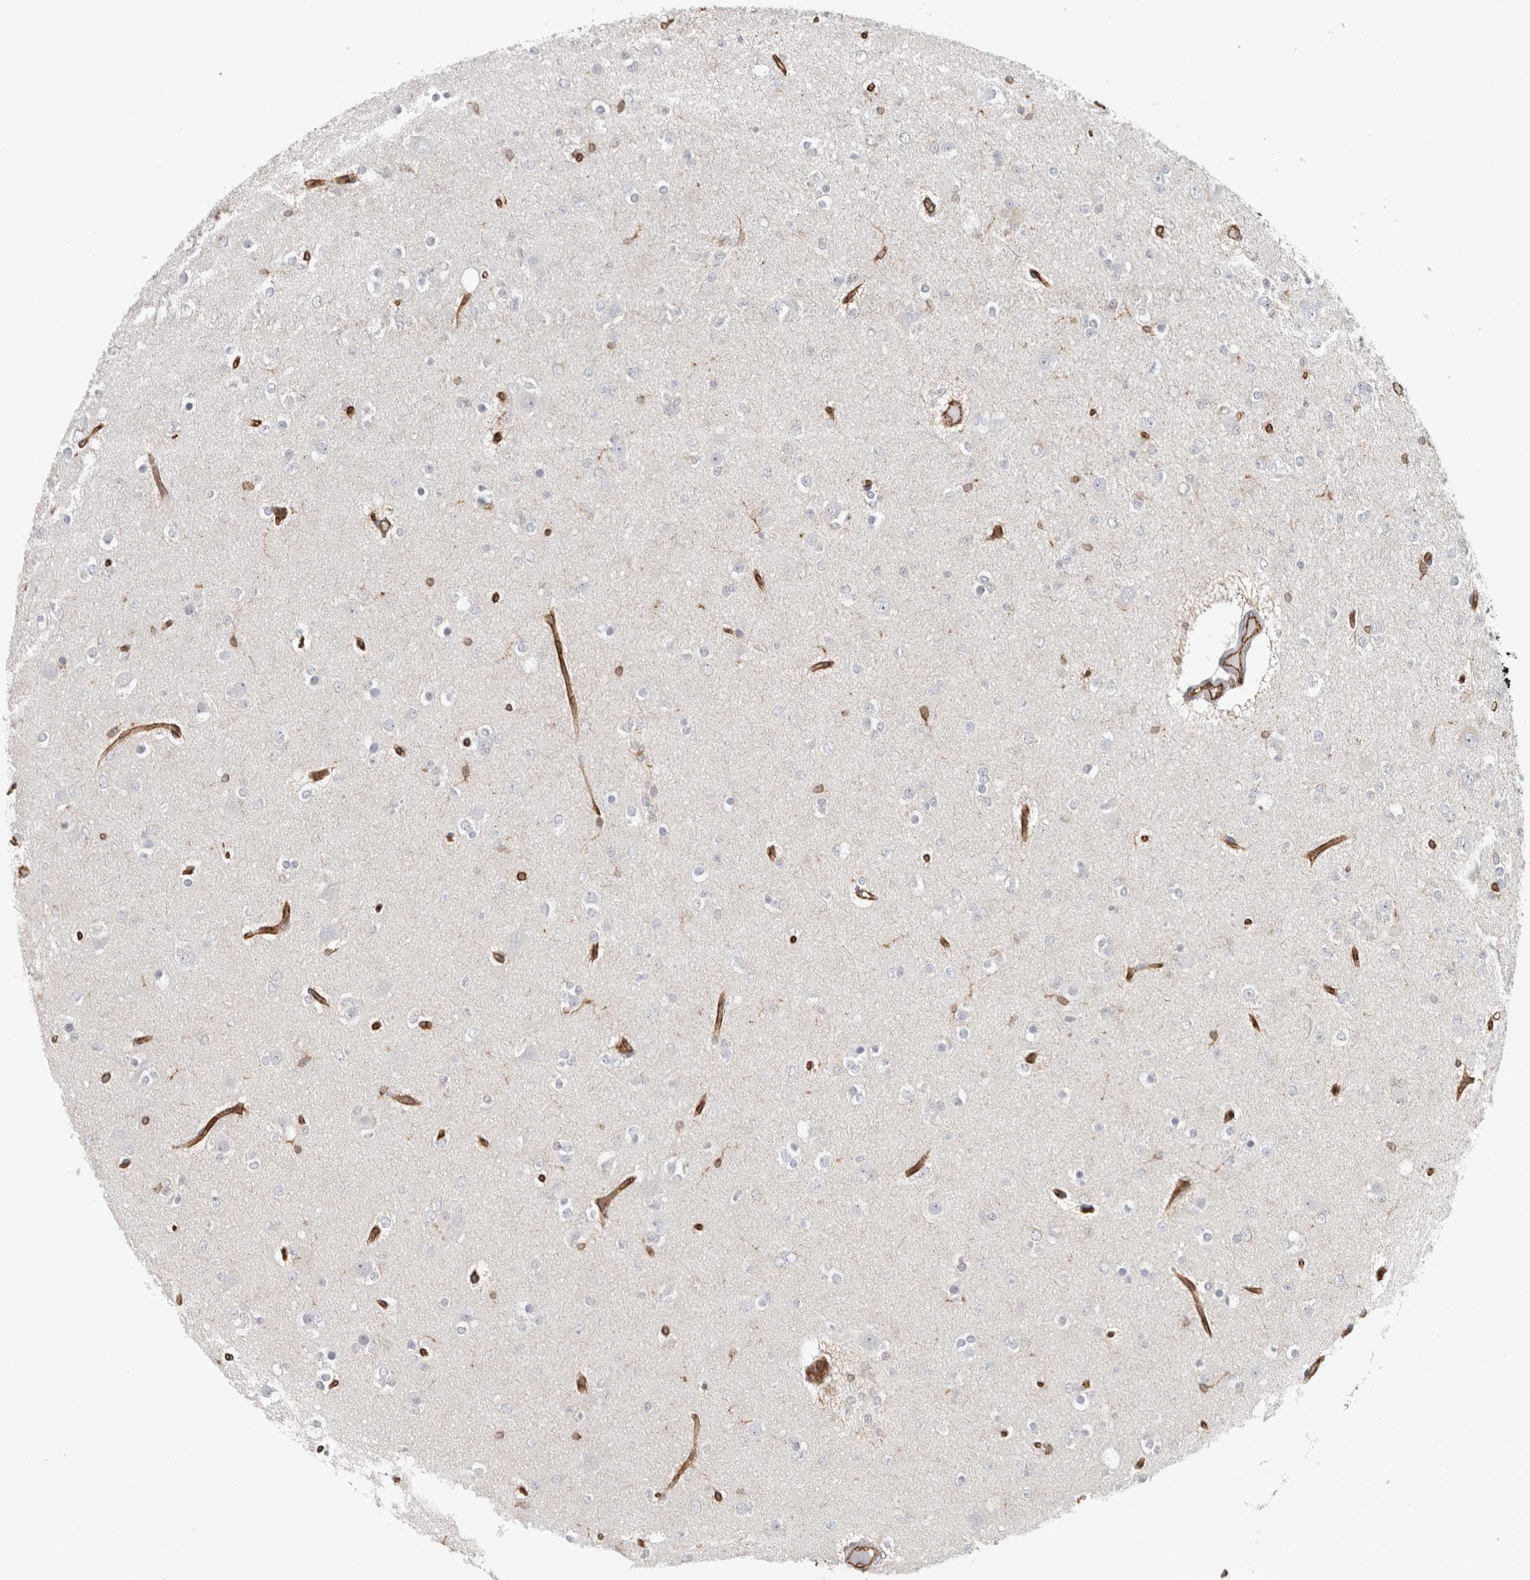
{"staining": {"intensity": "negative", "quantity": "none", "location": "none"}, "tissue": "glioma", "cell_type": "Tumor cells", "image_type": "cancer", "snomed": [{"axis": "morphology", "description": "Glioma, malignant, Low grade"}, {"axis": "topography", "description": "Brain"}], "caption": "Human malignant low-grade glioma stained for a protein using immunohistochemistry (IHC) shows no expression in tumor cells.", "gene": "HLA-E", "patient": {"sex": "female", "age": 22}}